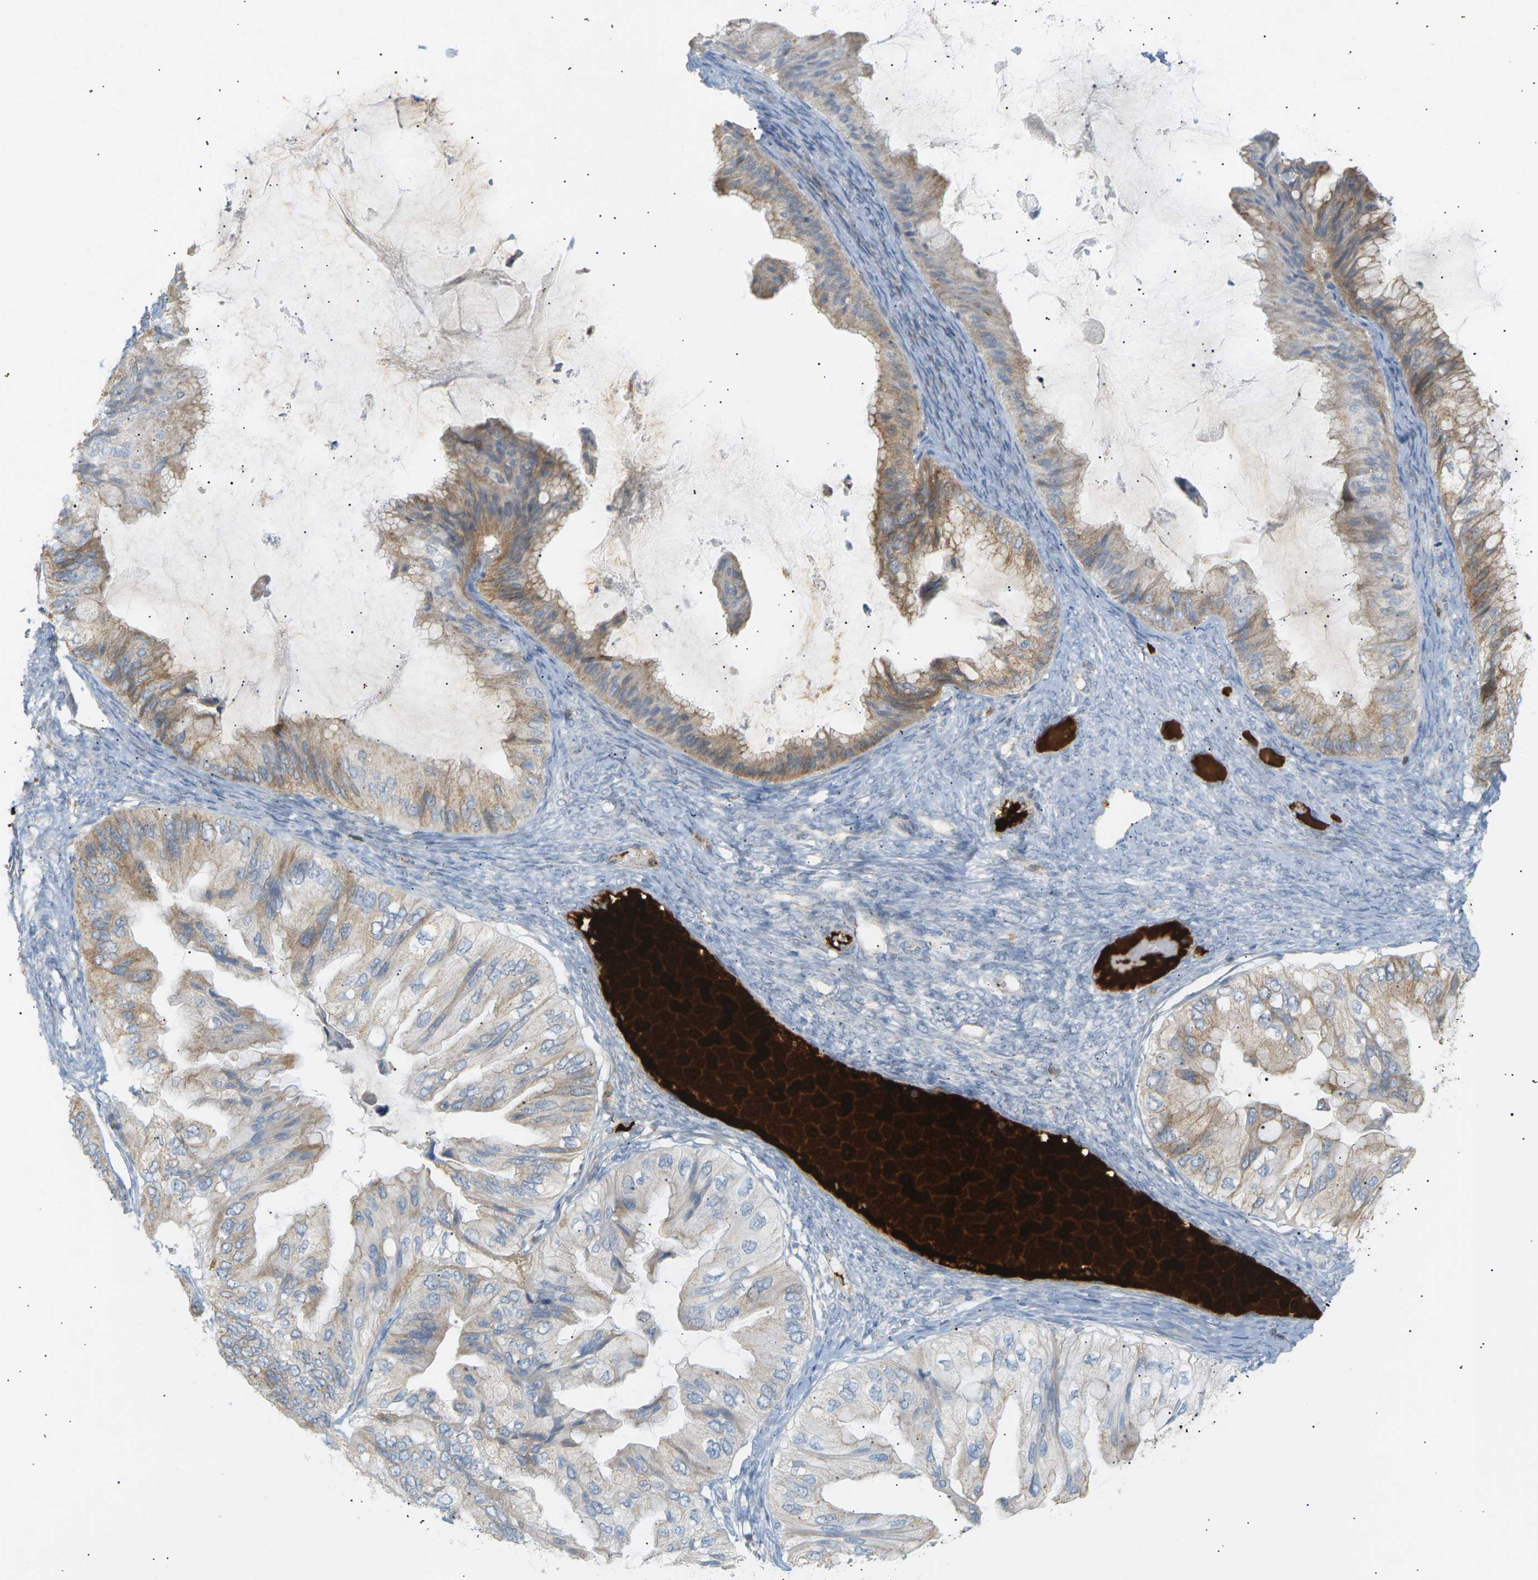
{"staining": {"intensity": "weak", "quantity": "25%-75%", "location": "cytoplasmic/membranous"}, "tissue": "ovarian cancer", "cell_type": "Tumor cells", "image_type": "cancer", "snomed": [{"axis": "morphology", "description": "Cystadenocarcinoma, mucinous, NOS"}, {"axis": "topography", "description": "Ovary"}], "caption": "Protein staining demonstrates weak cytoplasmic/membranous staining in about 25%-75% of tumor cells in mucinous cystadenocarcinoma (ovarian).", "gene": "LIME1", "patient": {"sex": "female", "age": 61}}